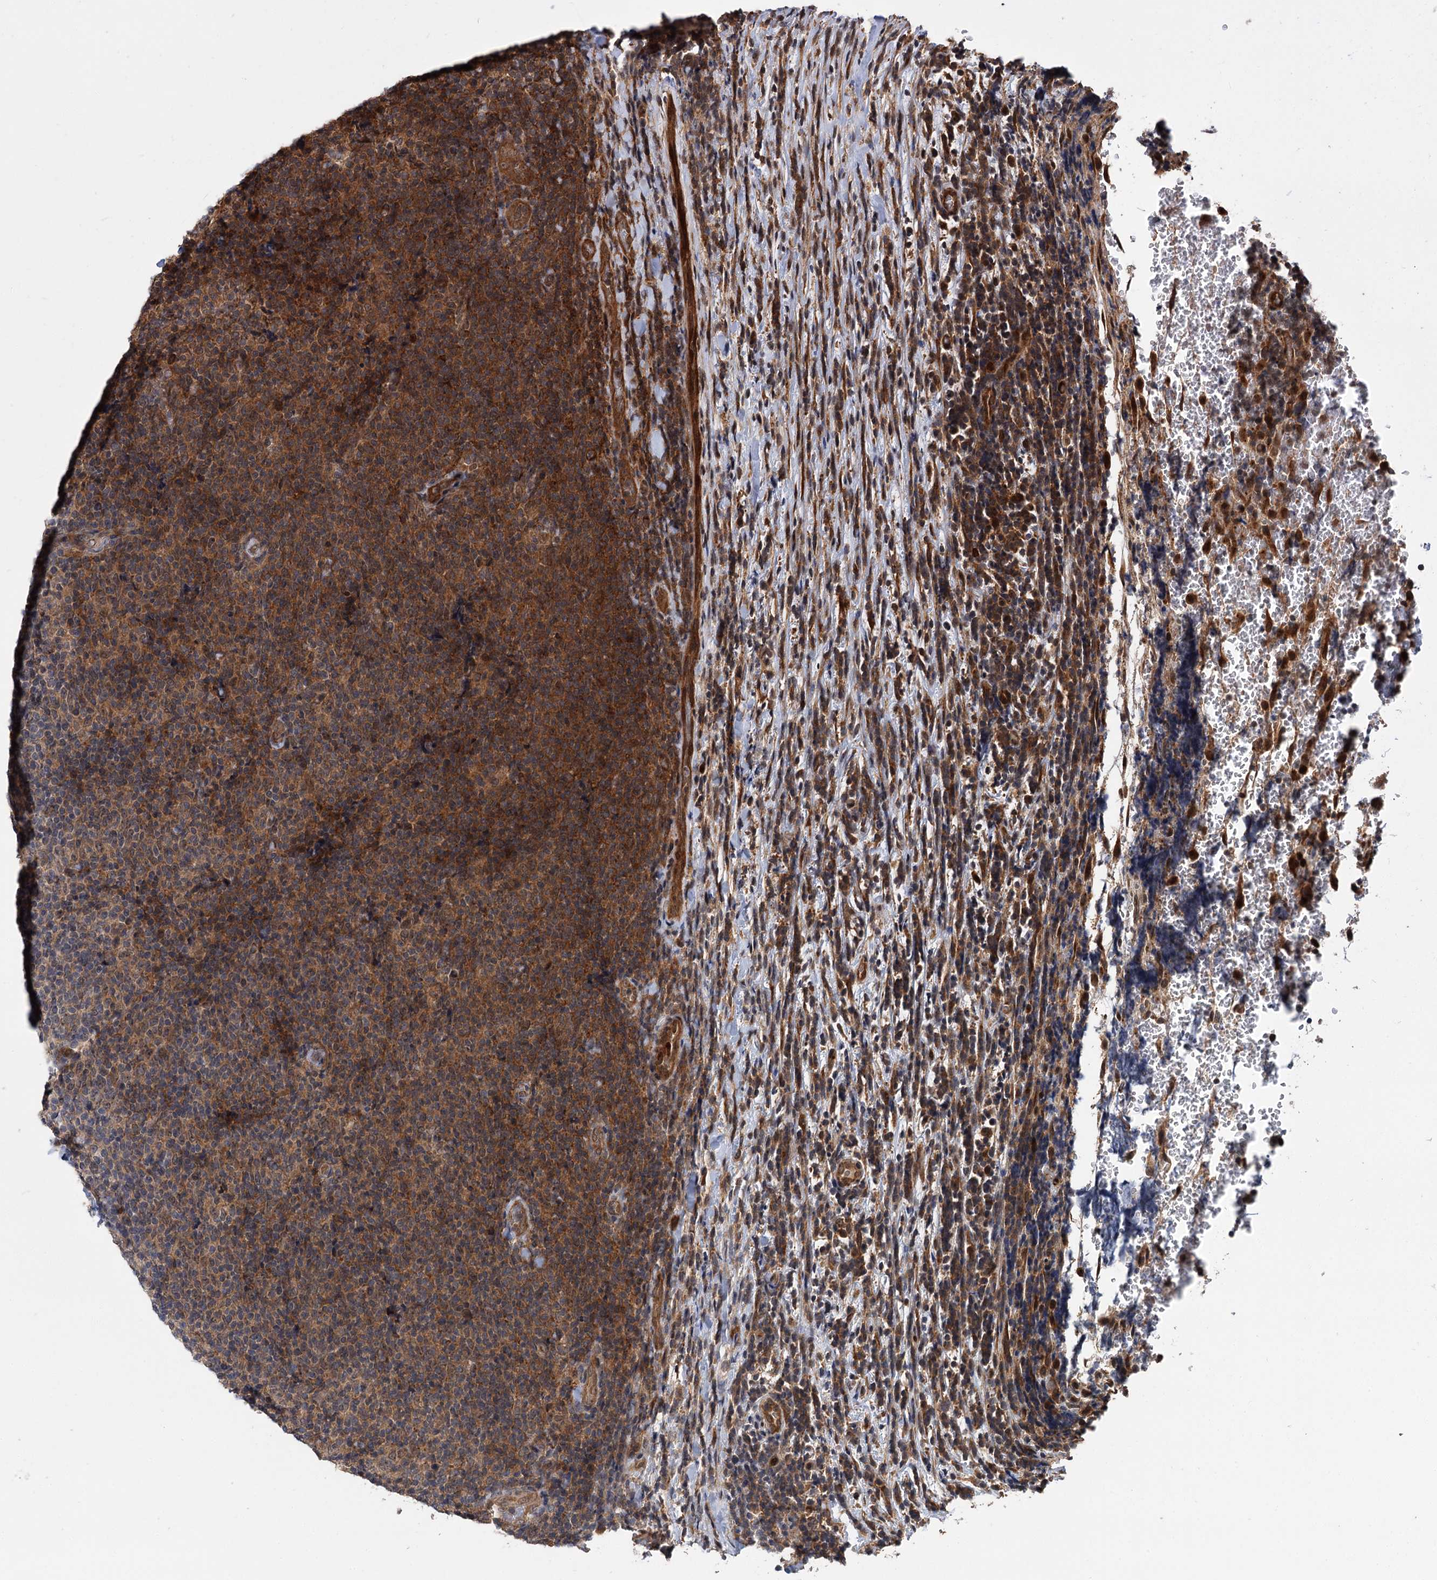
{"staining": {"intensity": "moderate", "quantity": "25%-75%", "location": "cytoplasmic/membranous"}, "tissue": "lymphoma", "cell_type": "Tumor cells", "image_type": "cancer", "snomed": [{"axis": "morphology", "description": "Malignant lymphoma, non-Hodgkin's type, Low grade"}, {"axis": "topography", "description": "Lymph node"}], "caption": "Low-grade malignant lymphoma, non-Hodgkin's type stained for a protein shows moderate cytoplasmic/membranous positivity in tumor cells.", "gene": "KANSL2", "patient": {"sex": "male", "age": 66}}